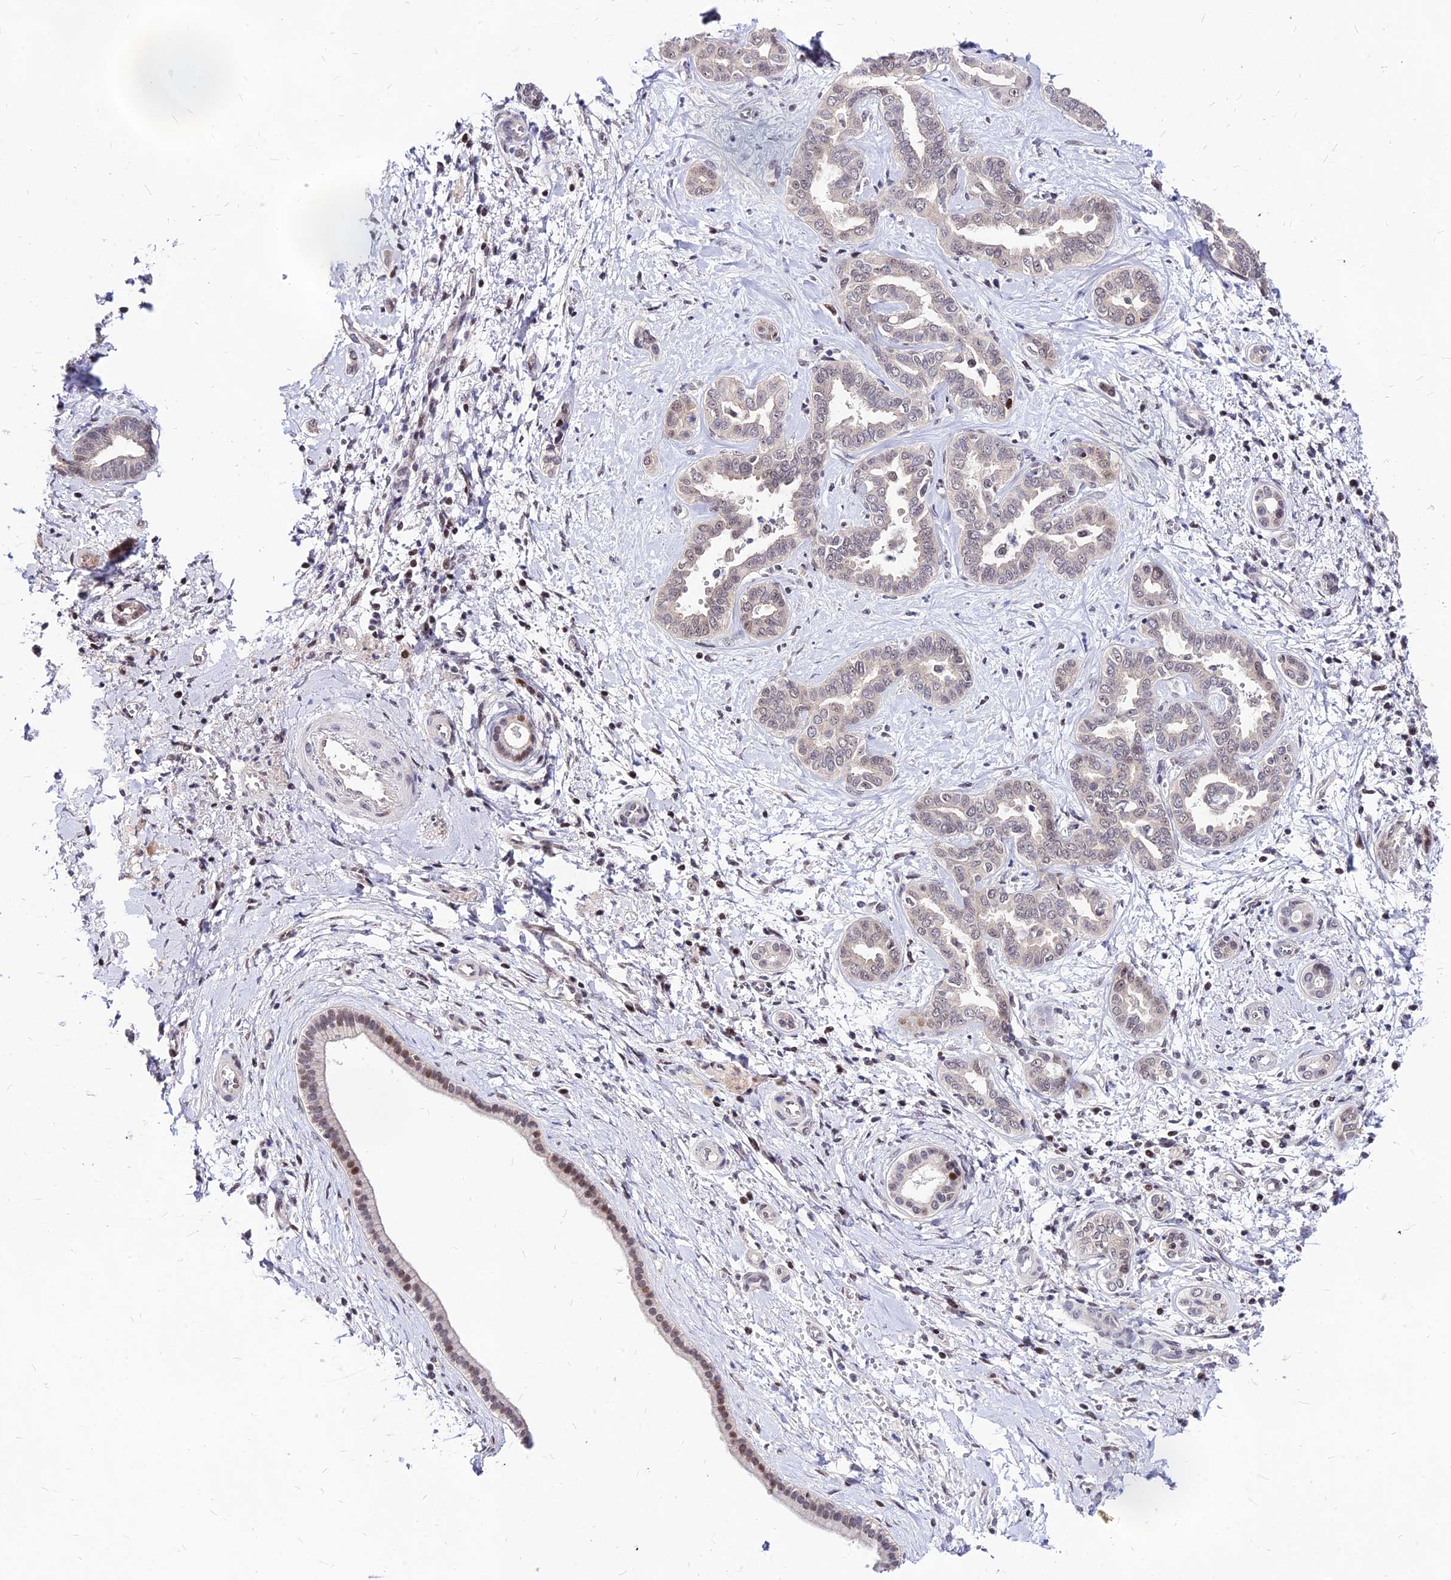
{"staining": {"intensity": "negative", "quantity": "none", "location": "none"}, "tissue": "liver cancer", "cell_type": "Tumor cells", "image_type": "cancer", "snomed": [{"axis": "morphology", "description": "Cholangiocarcinoma"}, {"axis": "topography", "description": "Liver"}], "caption": "Tumor cells show no significant expression in liver cholangiocarcinoma.", "gene": "DDX55", "patient": {"sex": "female", "age": 77}}